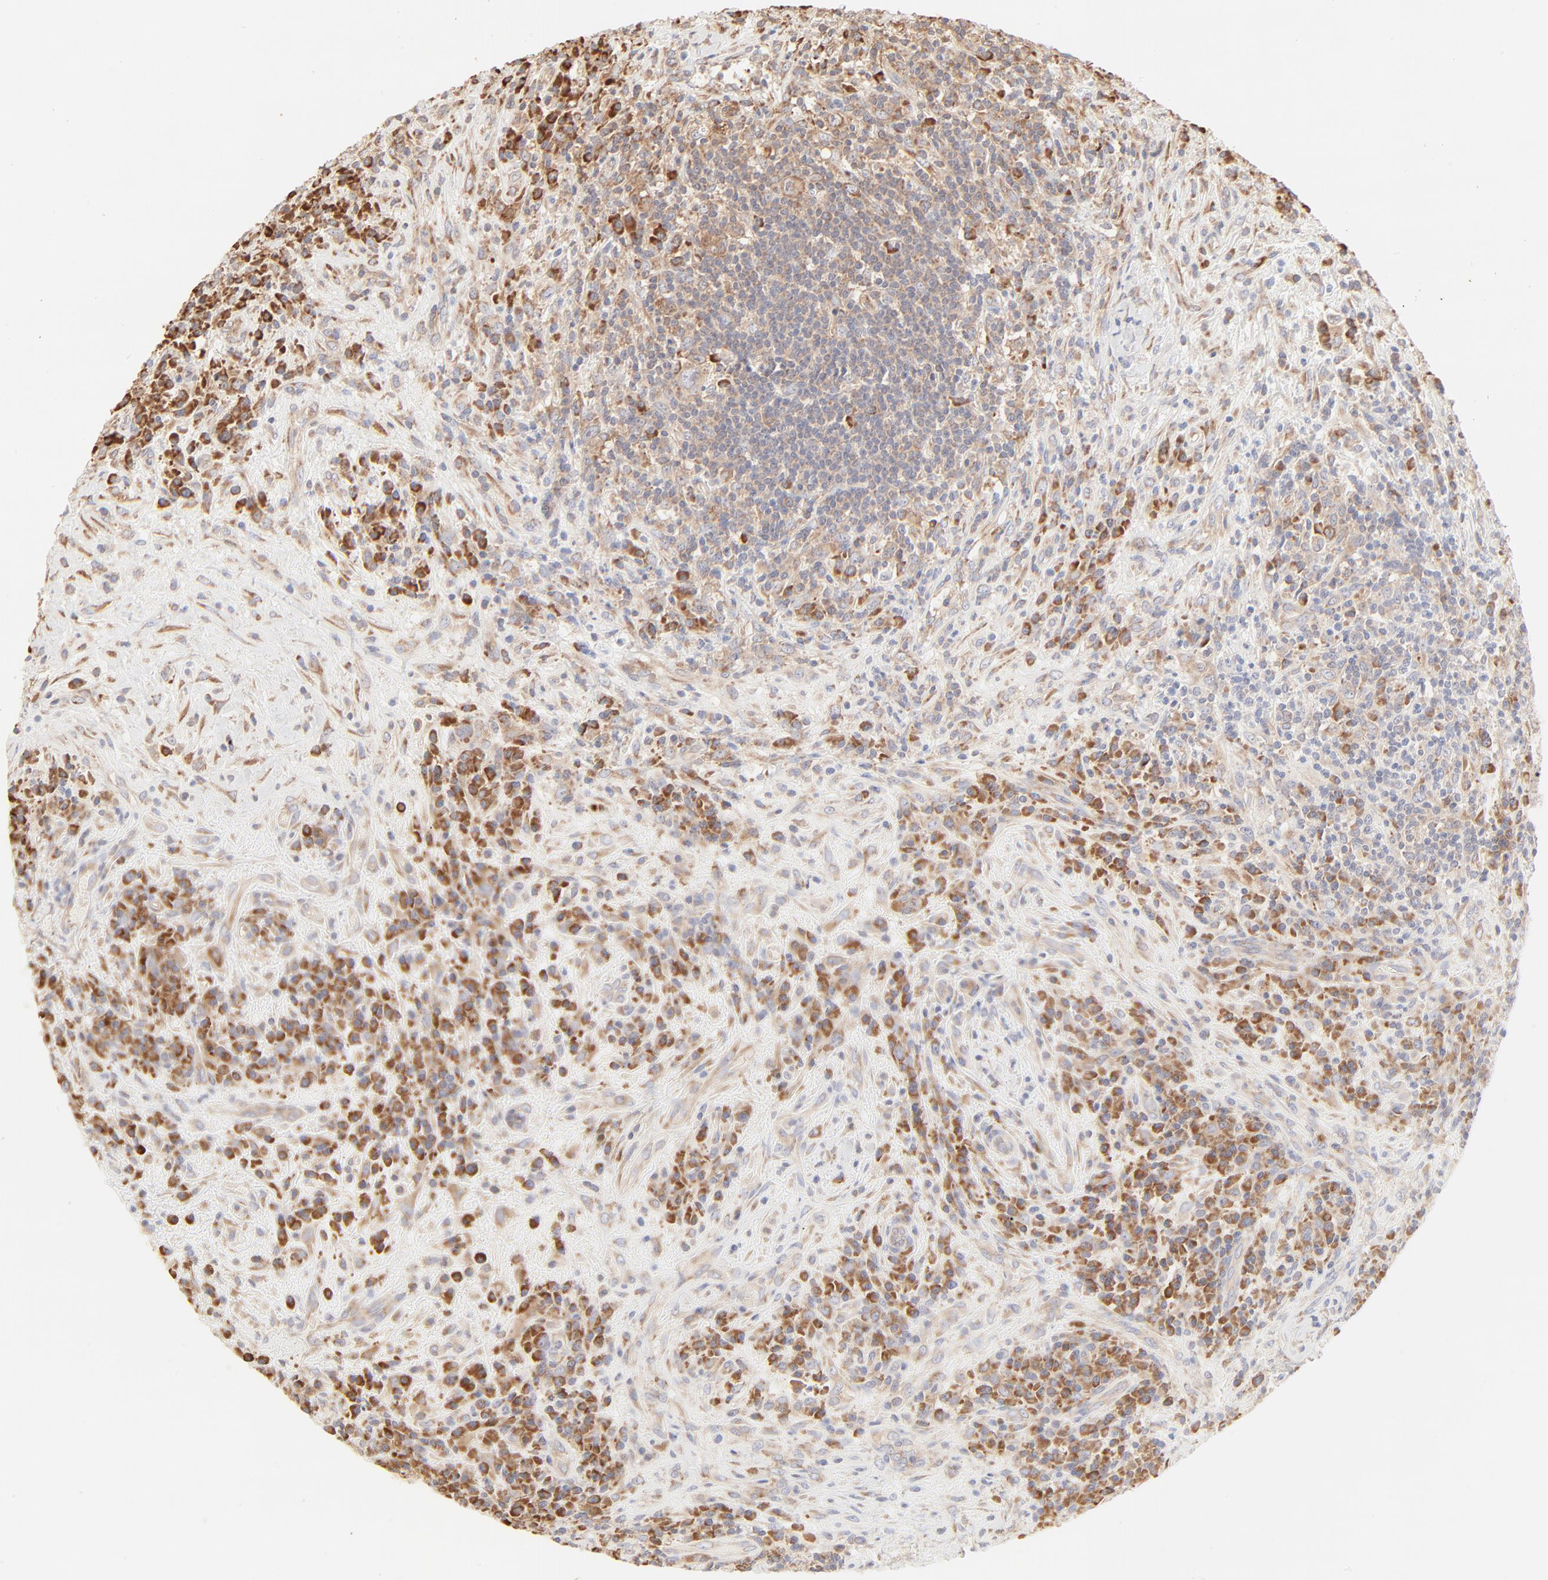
{"staining": {"intensity": "moderate", "quantity": "25%-75%", "location": "cytoplasmic/membranous"}, "tissue": "lymphoma", "cell_type": "Tumor cells", "image_type": "cancer", "snomed": [{"axis": "morphology", "description": "Hodgkin's disease, NOS"}, {"axis": "topography", "description": "Lymph node"}], "caption": "Immunohistochemistry (IHC) image of lymphoma stained for a protein (brown), which reveals medium levels of moderate cytoplasmic/membranous expression in about 25%-75% of tumor cells.", "gene": "RPS20", "patient": {"sex": "female", "age": 25}}